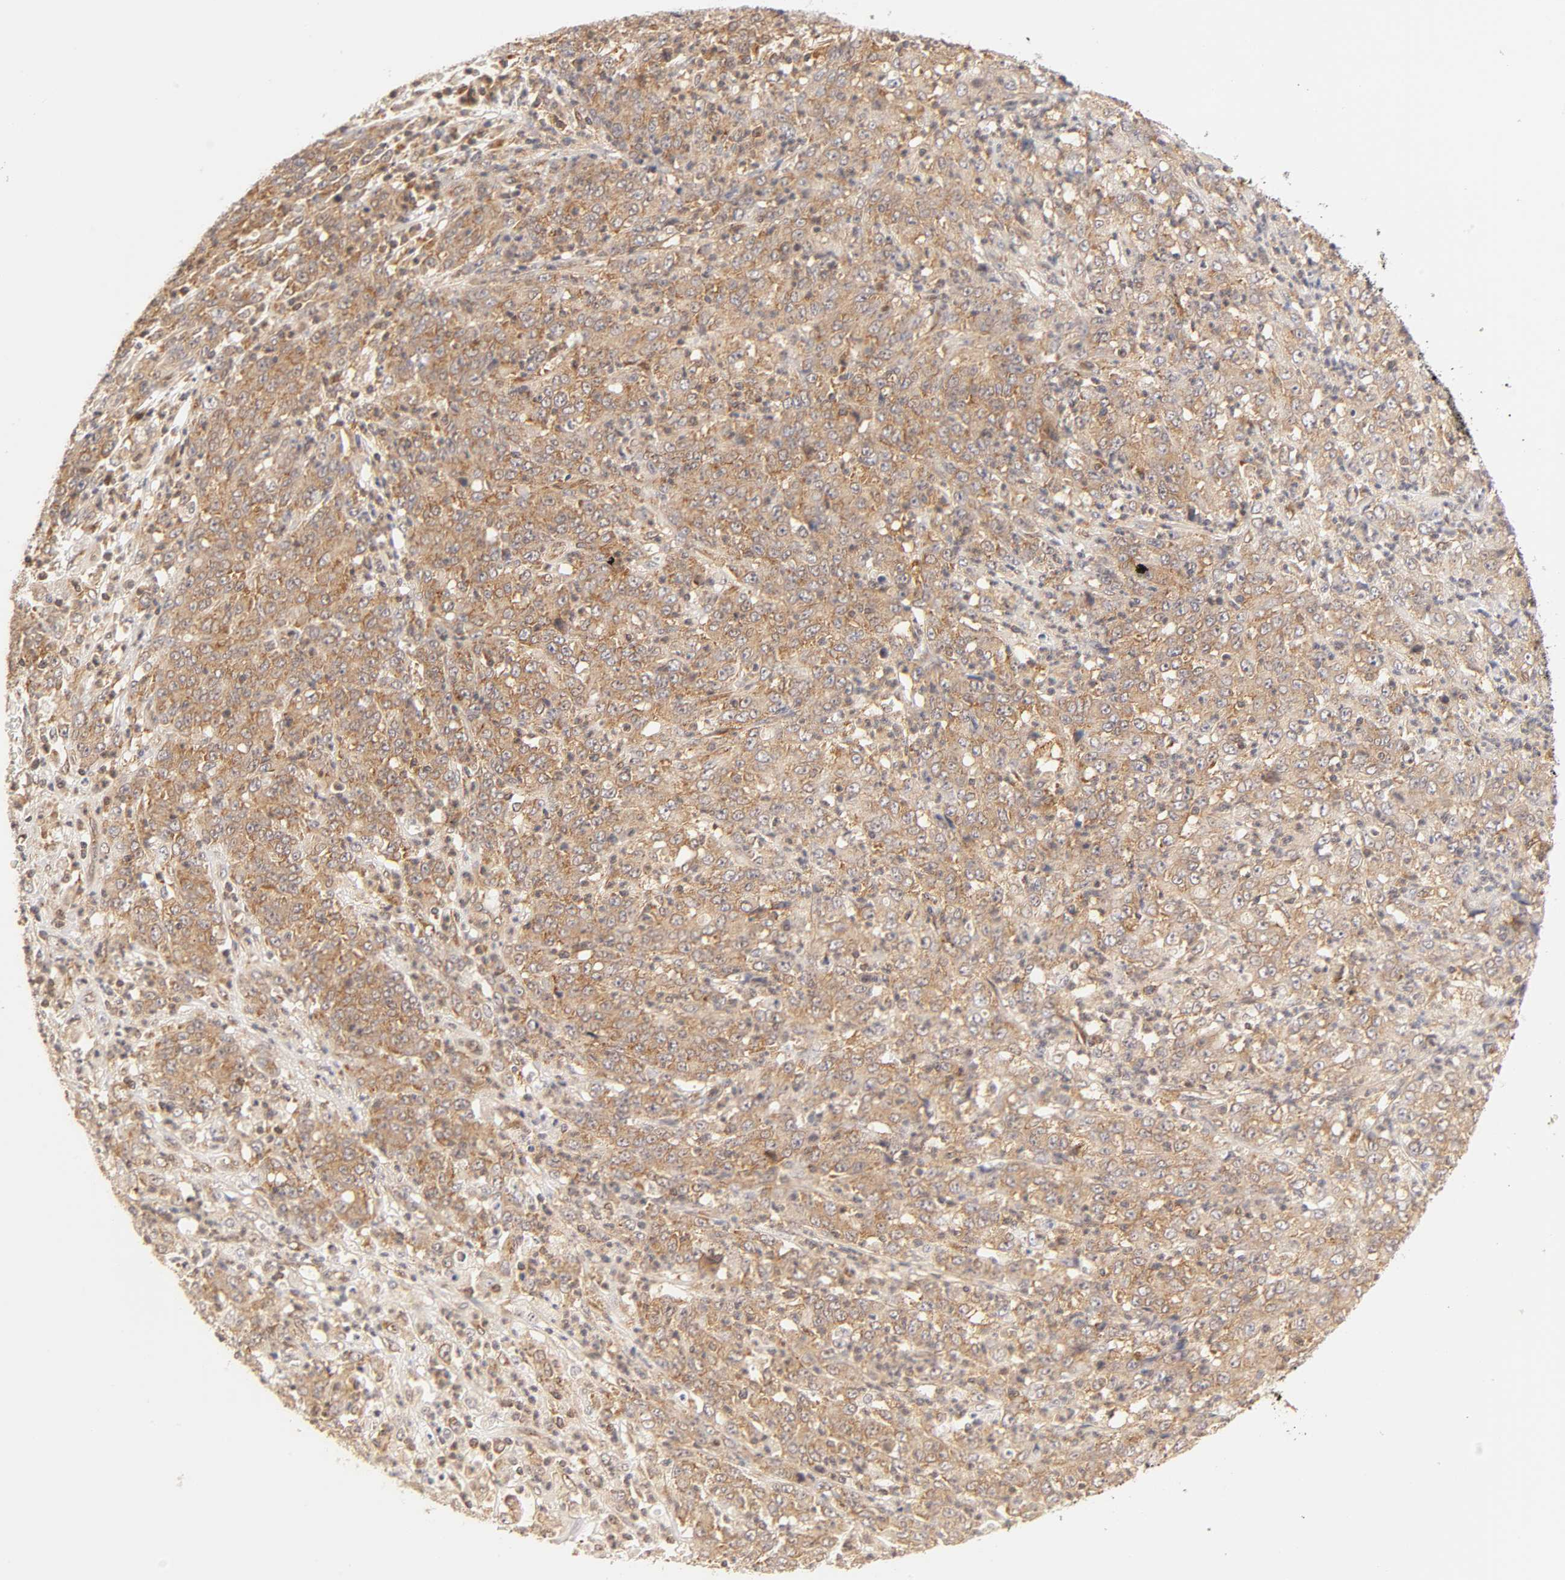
{"staining": {"intensity": "weak", "quantity": ">75%", "location": "cytoplasmic/membranous"}, "tissue": "stomach cancer", "cell_type": "Tumor cells", "image_type": "cancer", "snomed": [{"axis": "morphology", "description": "Adenocarcinoma, NOS"}, {"axis": "topography", "description": "Stomach, lower"}], "caption": "Immunohistochemical staining of human stomach adenocarcinoma reveals low levels of weak cytoplasmic/membranous protein staining in approximately >75% of tumor cells.", "gene": "PAFAH1B1", "patient": {"sex": "female", "age": 71}}